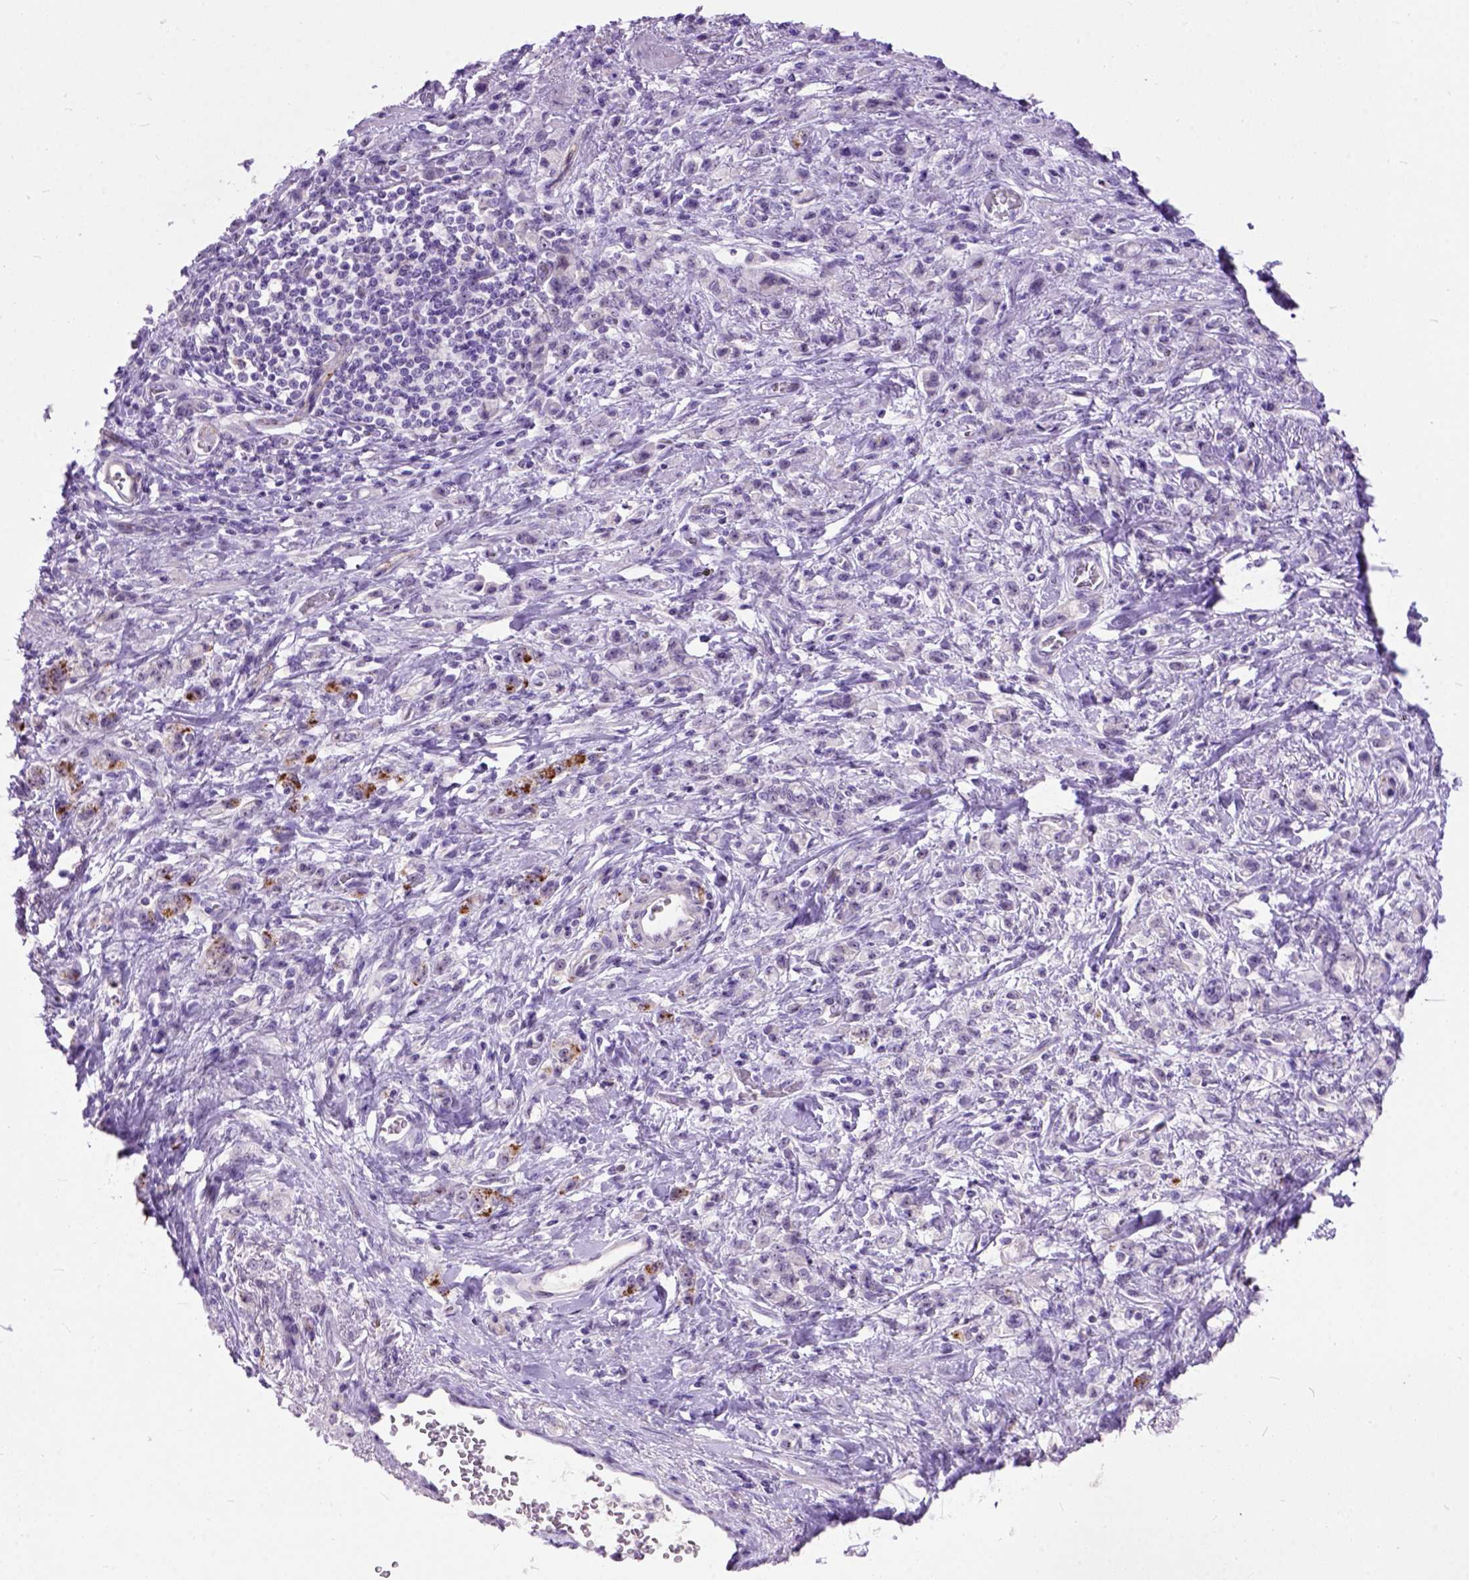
{"staining": {"intensity": "strong", "quantity": "<25%", "location": "cytoplasmic/membranous"}, "tissue": "stomach cancer", "cell_type": "Tumor cells", "image_type": "cancer", "snomed": [{"axis": "morphology", "description": "Adenocarcinoma, NOS"}, {"axis": "topography", "description": "Stomach"}], "caption": "This histopathology image demonstrates immunohistochemistry (IHC) staining of stomach cancer, with medium strong cytoplasmic/membranous staining in about <25% of tumor cells.", "gene": "MAPT", "patient": {"sex": "male", "age": 77}}